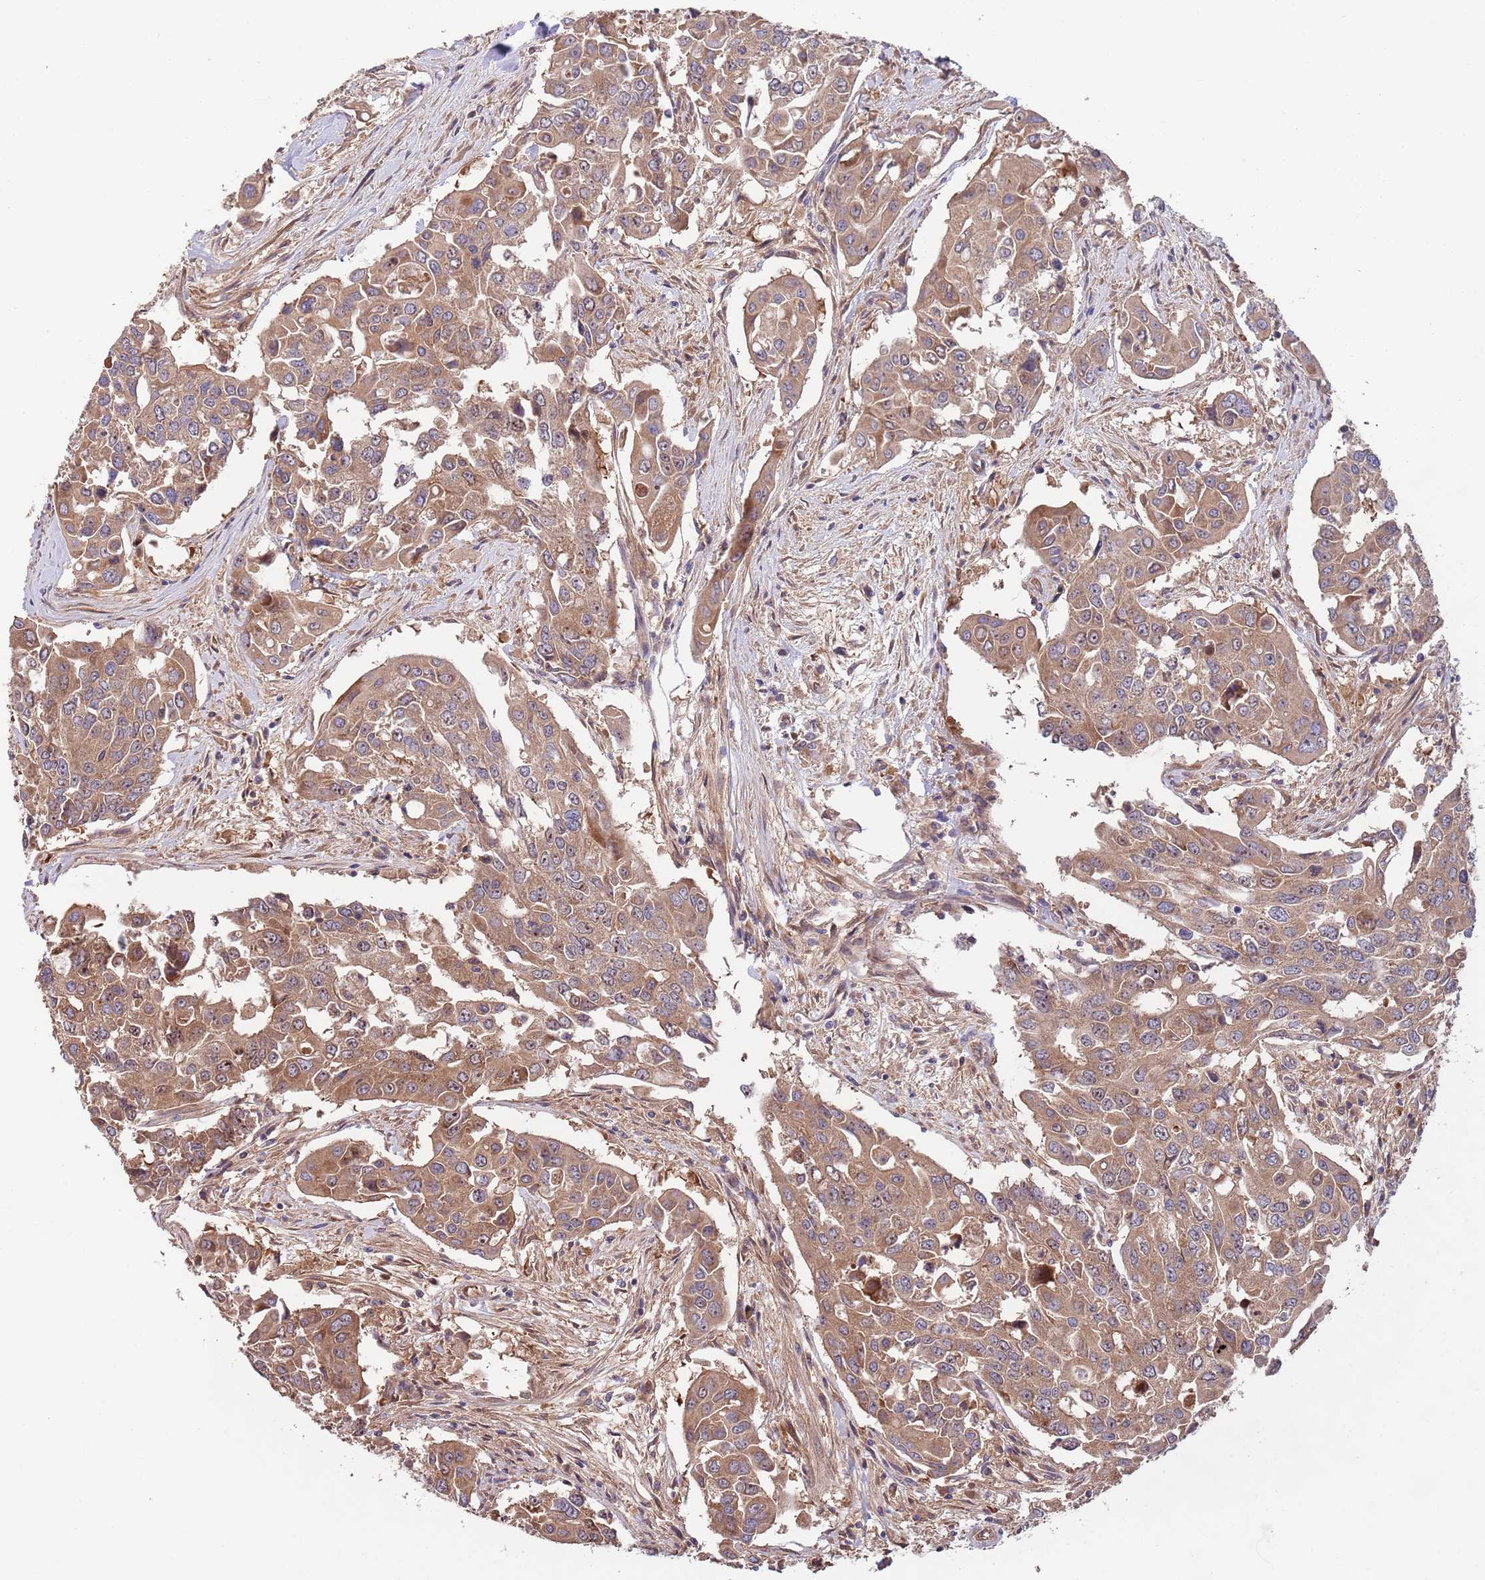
{"staining": {"intensity": "moderate", "quantity": ">75%", "location": "cytoplasmic/membranous"}, "tissue": "colorectal cancer", "cell_type": "Tumor cells", "image_type": "cancer", "snomed": [{"axis": "morphology", "description": "Adenocarcinoma, NOS"}, {"axis": "topography", "description": "Colon"}], "caption": "High-power microscopy captured an immunohistochemistry photomicrograph of colorectal adenocarcinoma, revealing moderate cytoplasmic/membranous positivity in about >75% of tumor cells.", "gene": "EIF3F", "patient": {"sex": "male", "age": 77}}